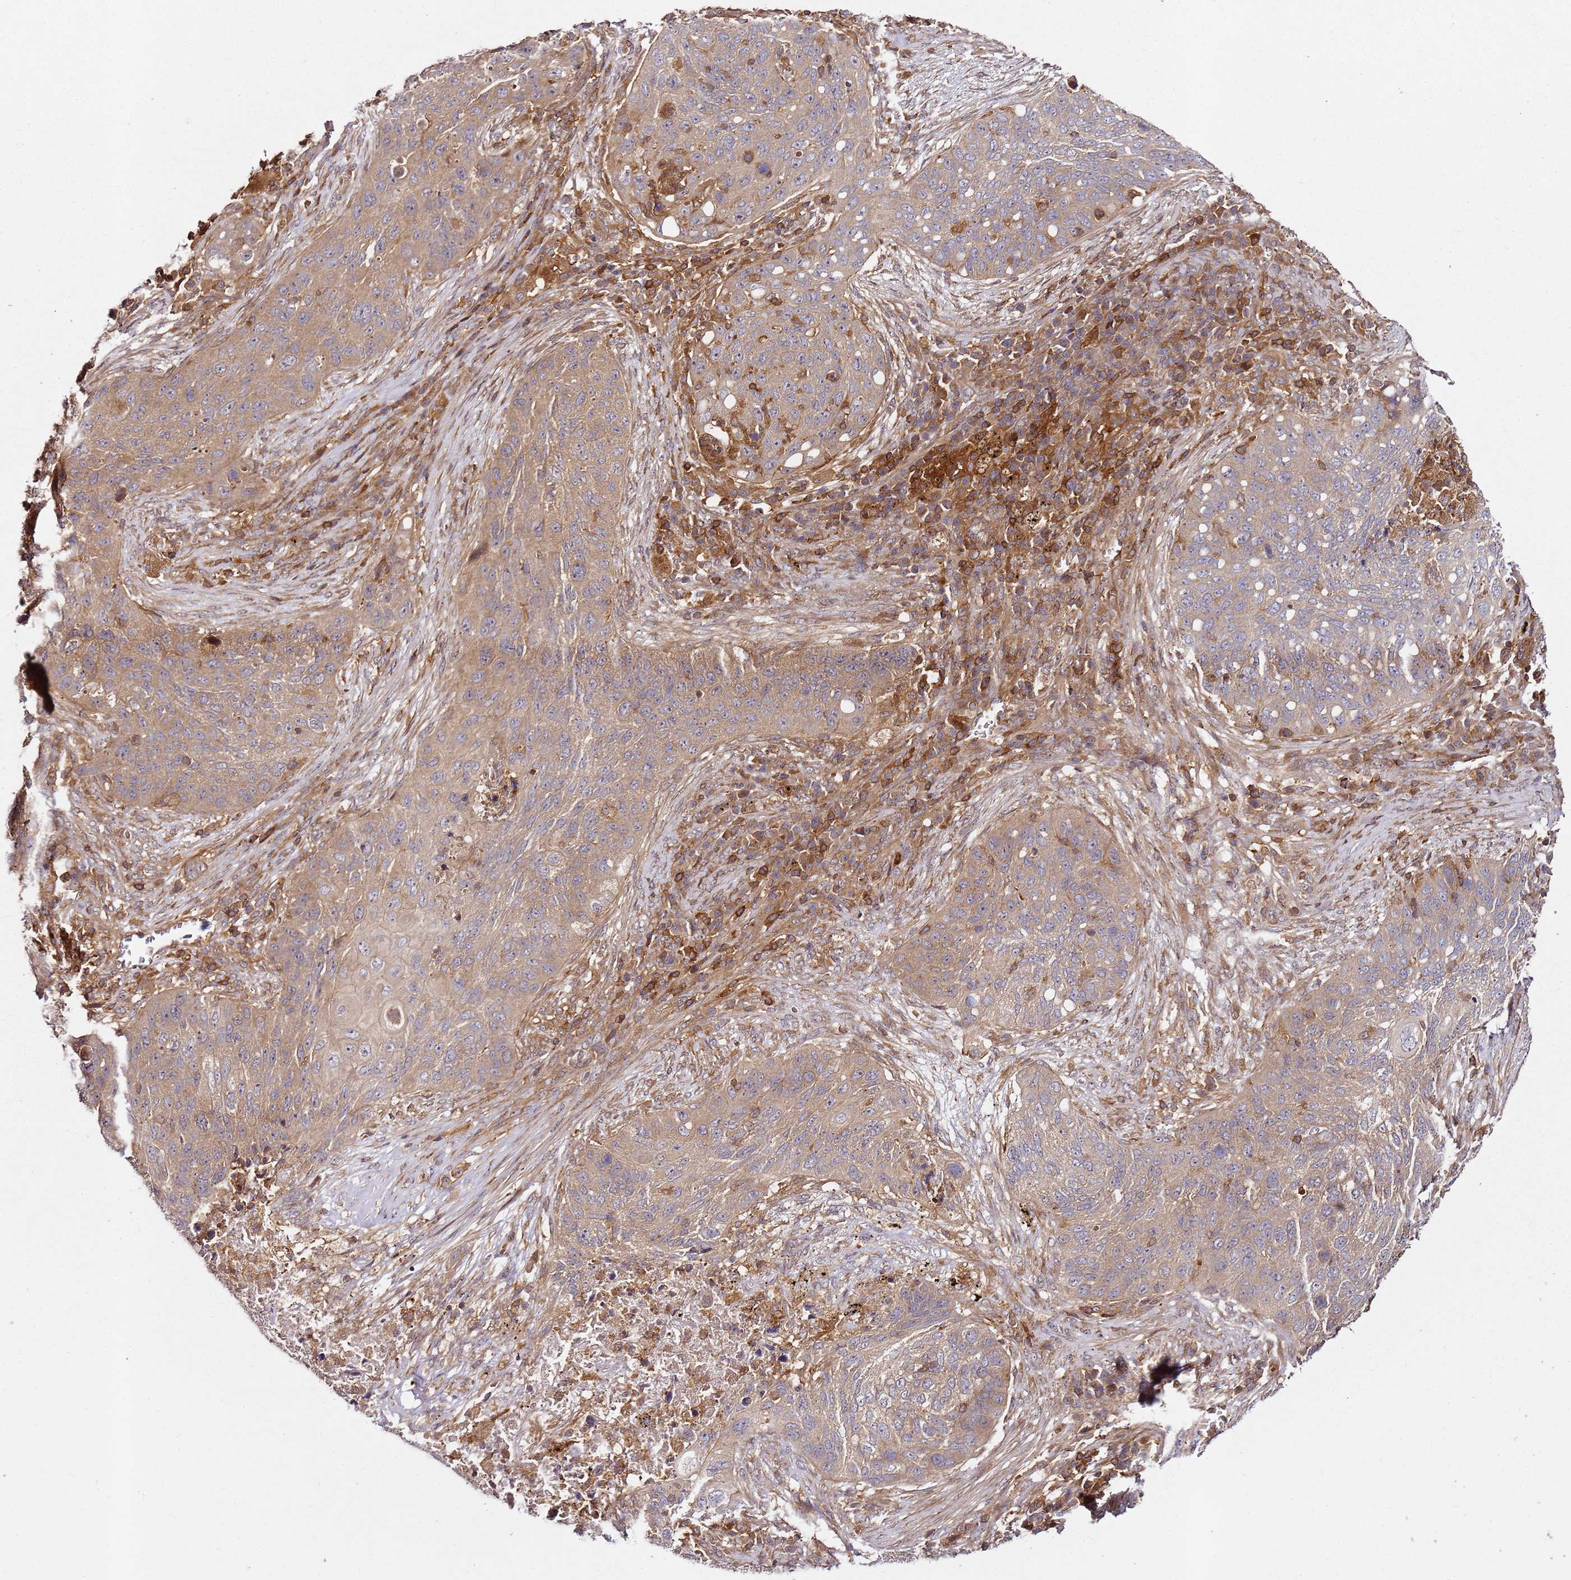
{"staining": {"intensity": "moderate", "quantity": "25%-75%", "location": "cytoplasmic/membranous"}, "tissue": "lung cancer", "cell_type": "Tumor cells", "image_type": "cancer", "snomed": [{"axis": "morphology", "description": "Squamous cell carcinoma, NOS"}, {"axis": "topography", "description": "Lung"}], "caption": "This is a photomicrograph of immunohistochemistry staining of lung cancer (squamous cell carcinoma), which shows moderate staining in the cytoplasmic/membranous of tumor cells.", "gene": "PRMT7", "patient": {"sex": "female", "age": 63}}